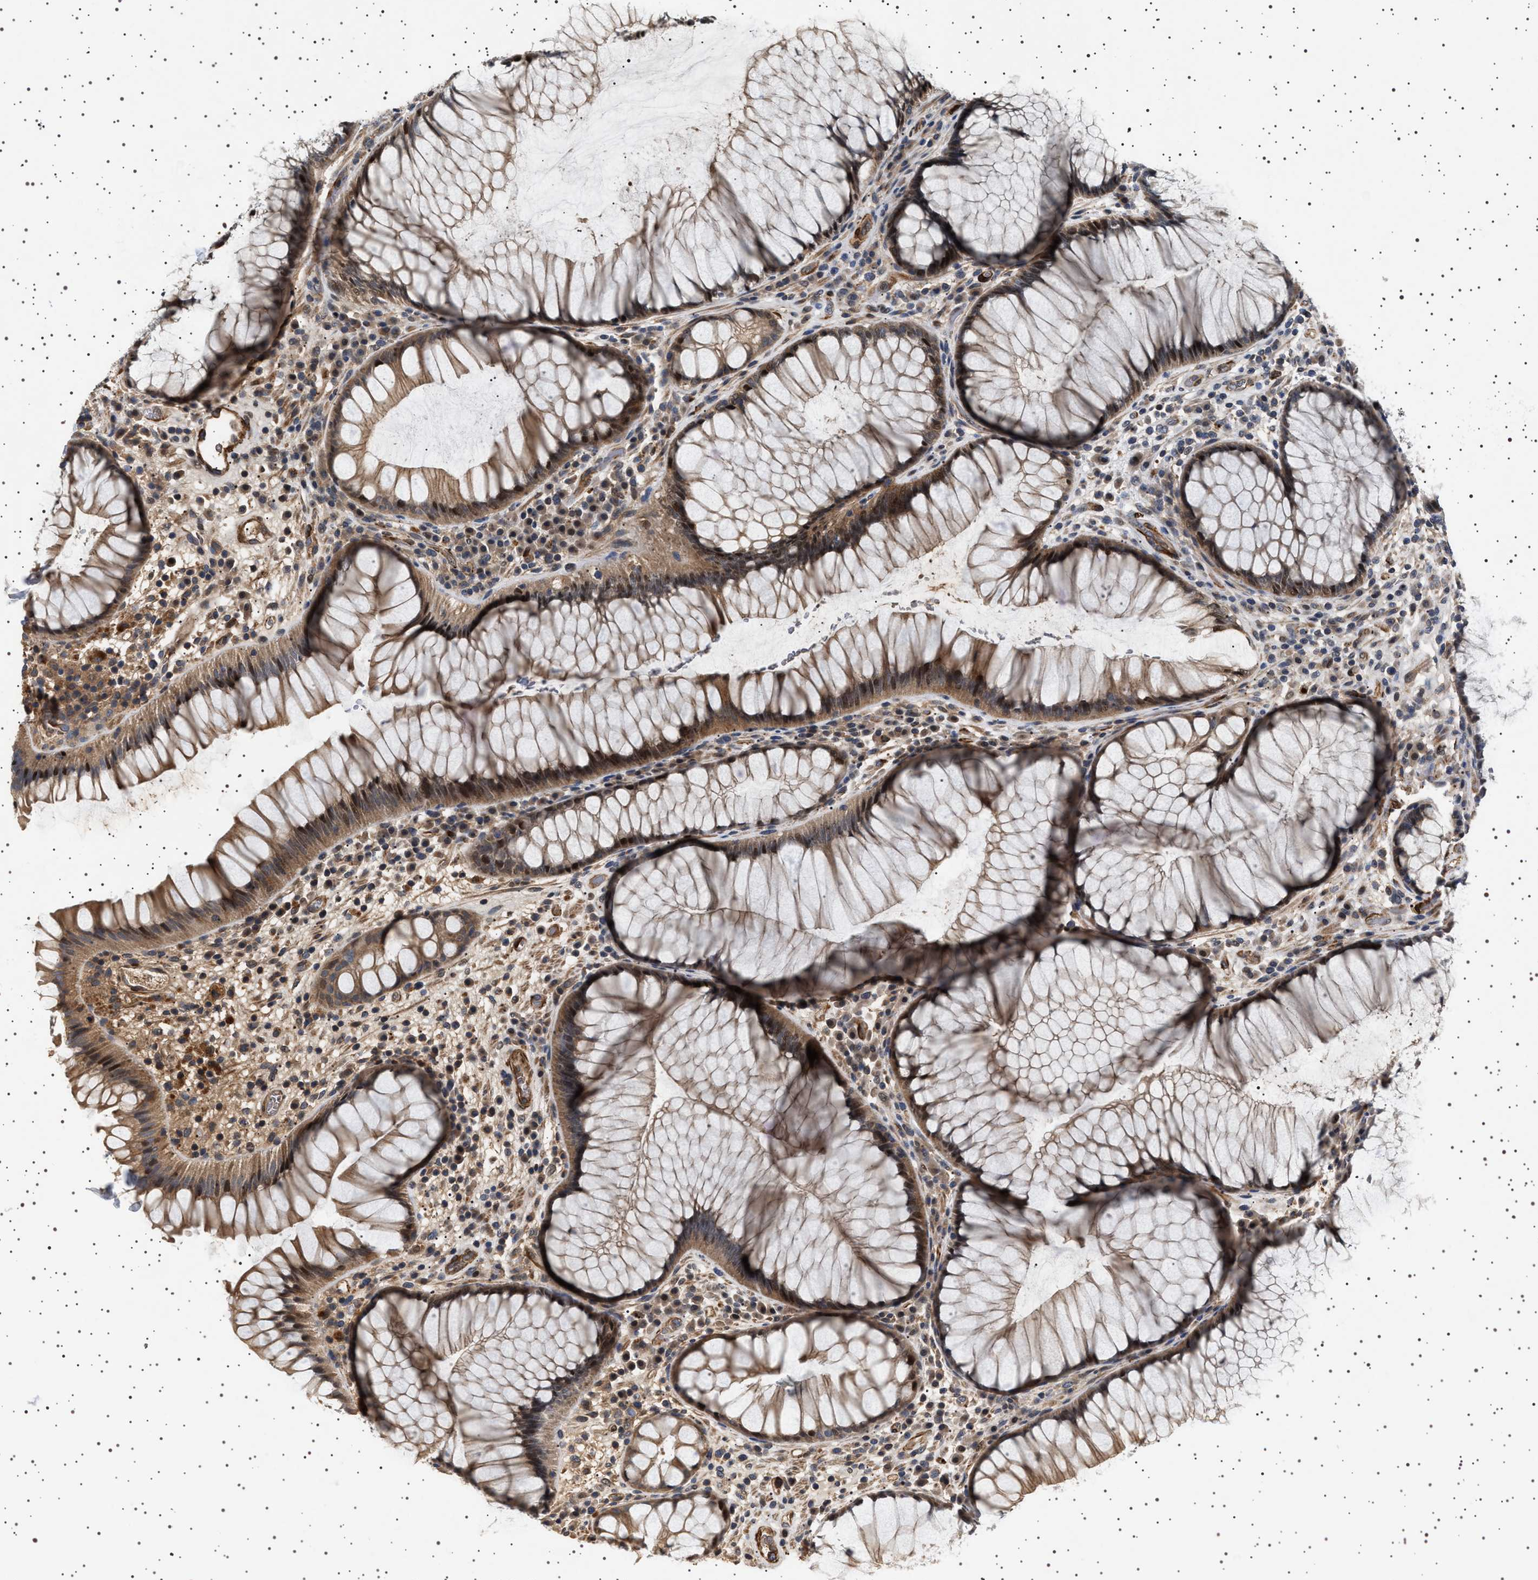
{"staining": {"intensity": "moderate", "quantity": ">75%", "location": "cytoplasmic/membranous"}, "tissue": "rectum", "cell_type": "Glandular cells", "image_type": "normal", "snomed": [{"axis": "morphology", "description": "Normal tissue, NOS"}, {"axis": "topography", "description": "Rectum"}], "caption": "Protein staining of unremarkable rectum reveals moderate cytoplasmic/membranous positivity in approximately >75% of glandular cells.", "gene": "GUCY1B1", "patient": {"sex": "male", "age": 51}}